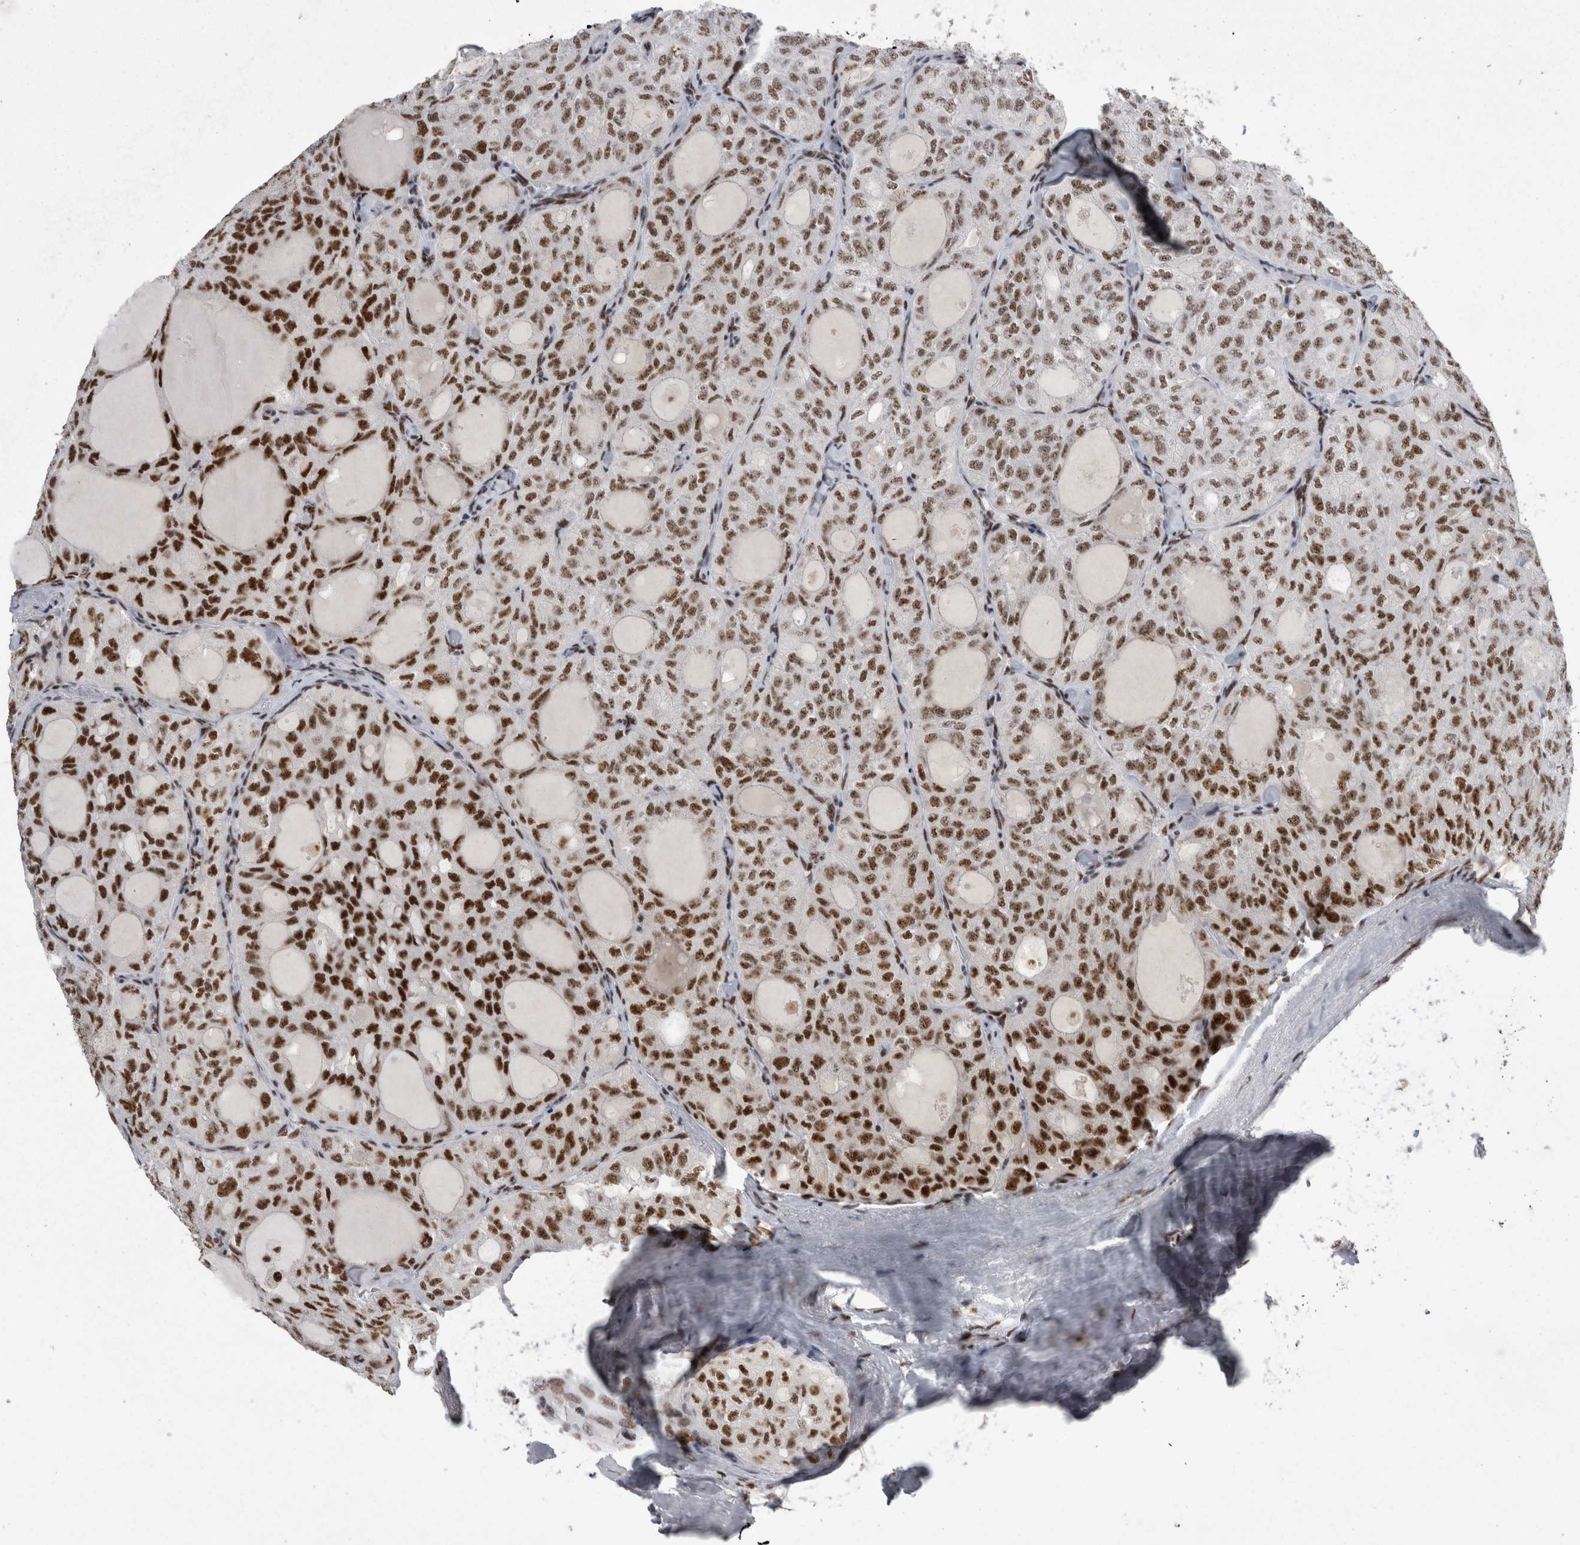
{"staining": {"intensity": "strong", "quantity": ">75%", "location": "nuclear"}, "tissue": "thyroid cancer", "cell_type": "Tumor cells", "image_type": "cancer", "snomed": [{"axis": "morphology", "description": "Follicular adenoma carcinoma, NOS"}, {"axis": "topography", "description": "Thyroid gland"}], "caption": "DAB immunohistochemical staining of thyroid follicular adenoma carcinoma shows strong nuclear protein staining in approximately >75% of tumor cells.", "gene": "SNRNP40", "patient": {"sex": "male", "age": 75}}